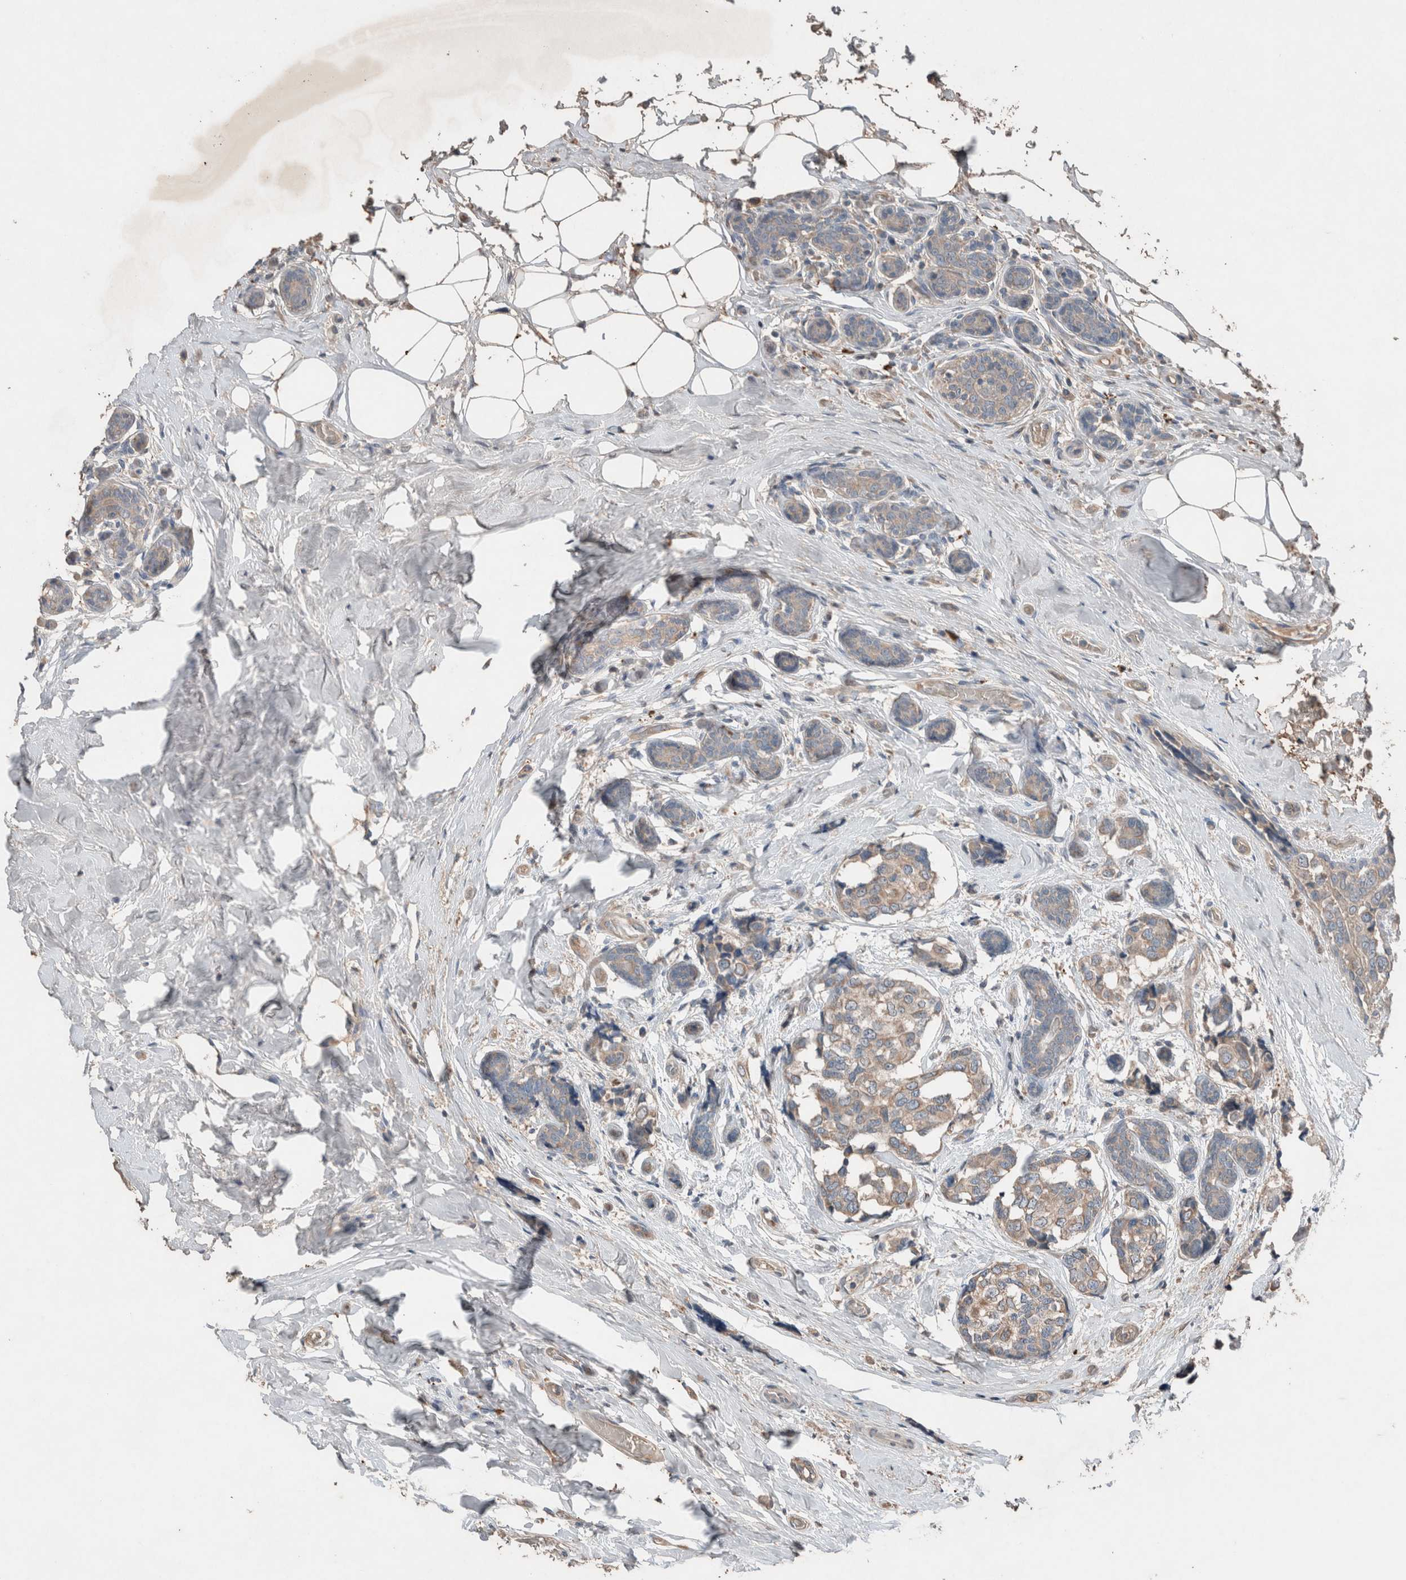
{"staining": {"intensity": "weak", "quantity": "<25%", "location": "cytoplasmic/membranous"}, "tissue": "breast cancer", "cell_type": "Tumor cells", "image_type": "cancer", "snomed": [{"axis": "morphology", "description": "Normal tissue, NOS"}, {"axis": "morphology", "description": "Duct carcinoma"}, {"axis": "topography", "description": "Breast"}], "caption": "Immunohistochemistry image of human breast cancer (invasive ductal carcinoma) stained for a protein (brown), which shows no positivity in tumor cells. (Stains: DAB (3,3'-diaminobenzidine) immunohistochemistry with hematoxylin counter stain, Microscopy: brightfield microscopy at high magnification).", "gene": "UGCG", "patient": {"sex": "female", "age": 43}}